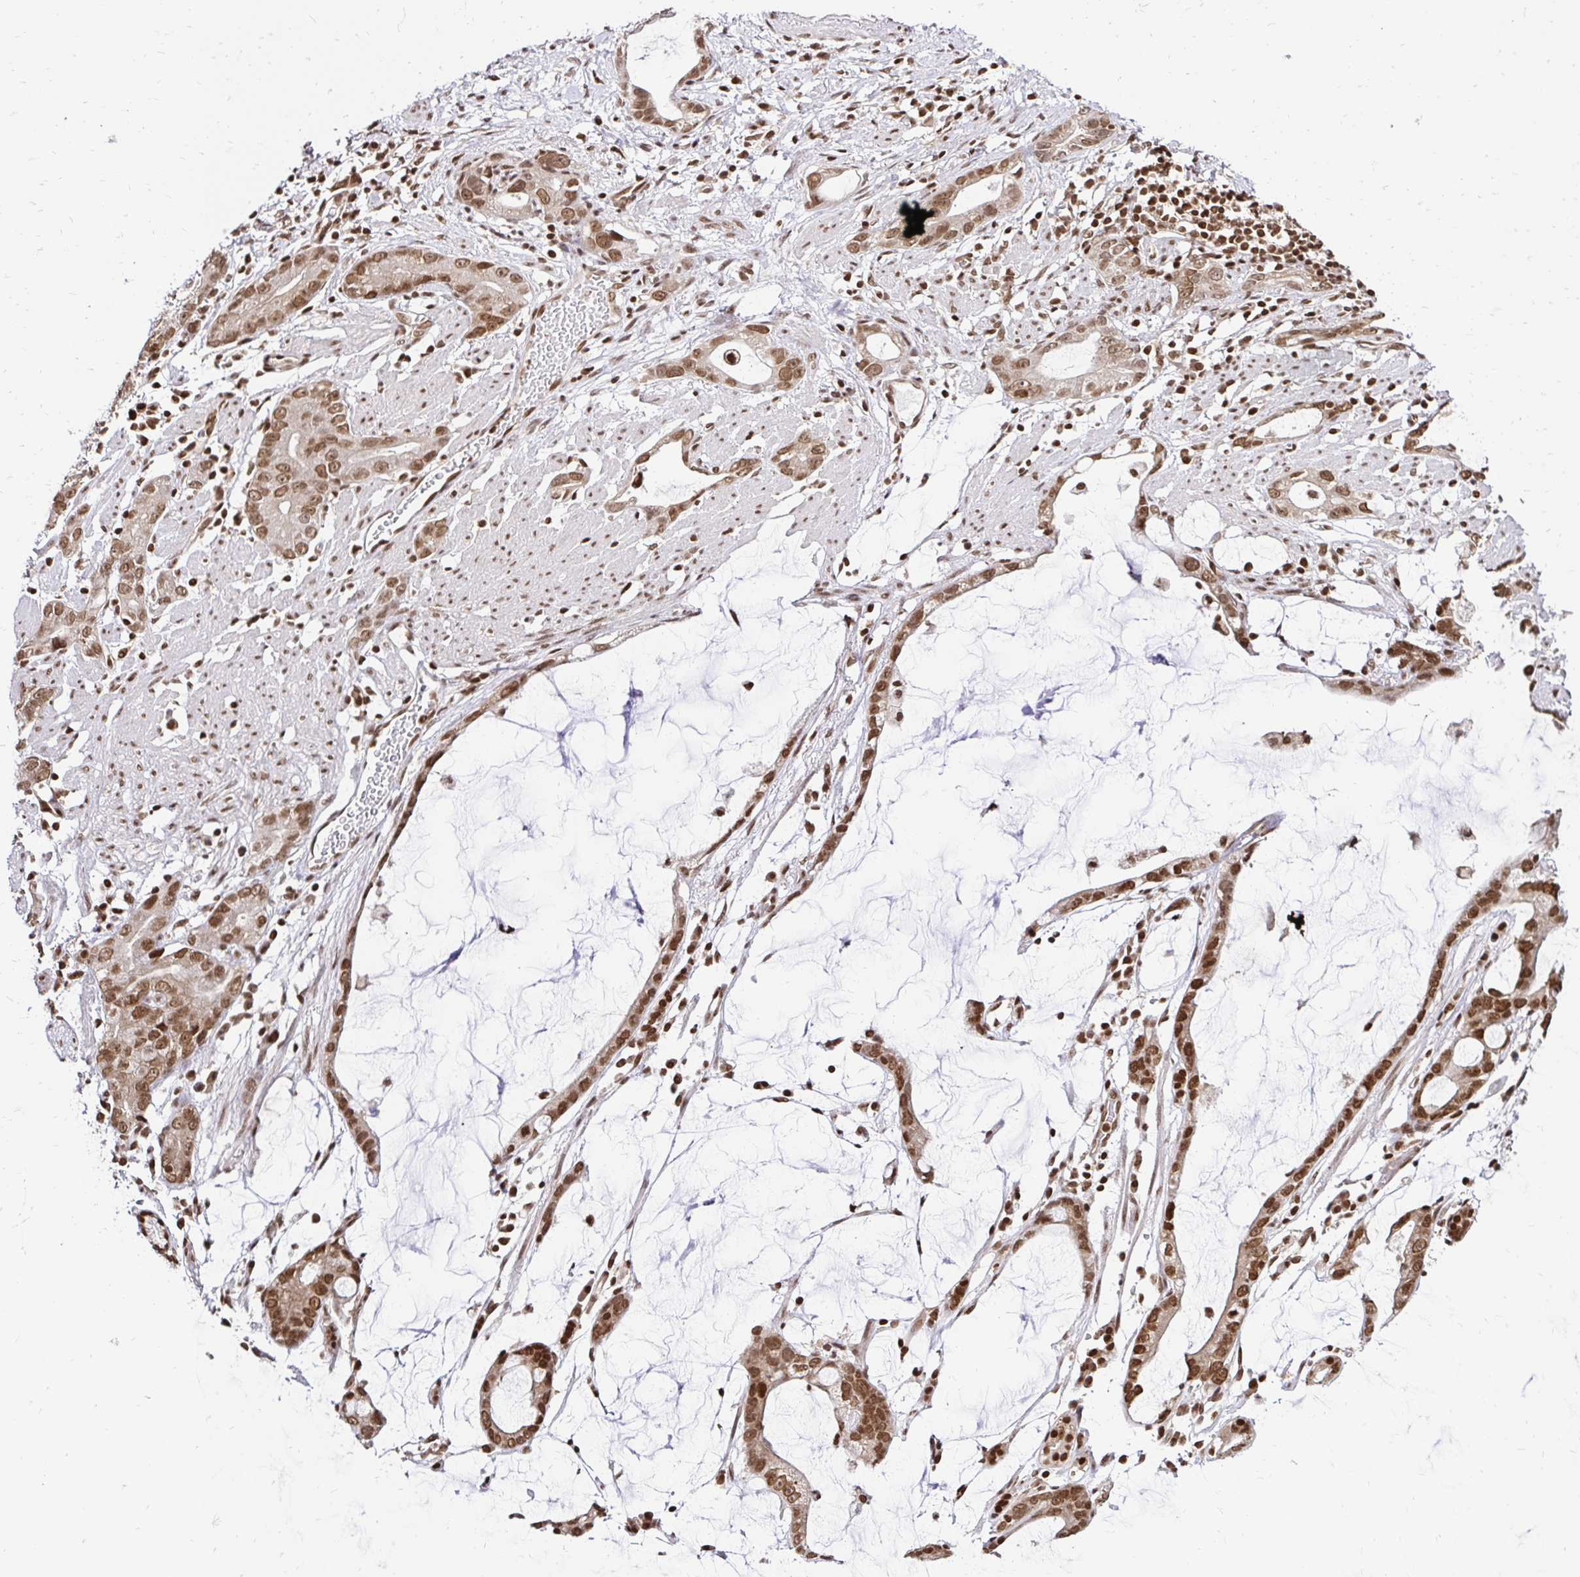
{"staining": {"intensity": "moderate", "quantity": ">75%", "location": "nuclear"}, "tissue": "stomach cancer", "cell_type": "Tumor cells", "image_type": "cancer", "snomed": [{"axis": "morphology", "description": "Adenocarcinoma, NOS"}, {"axis": "topography", "description": "Stomach"}], "caption": "Immunohistochemical staining of stomach cancer reveals medium levels of moderate nuclear staining in approximately >75% of tumor cells.", "gene": "GLYR1", "patient": {"sex": "male", "age": 55}}